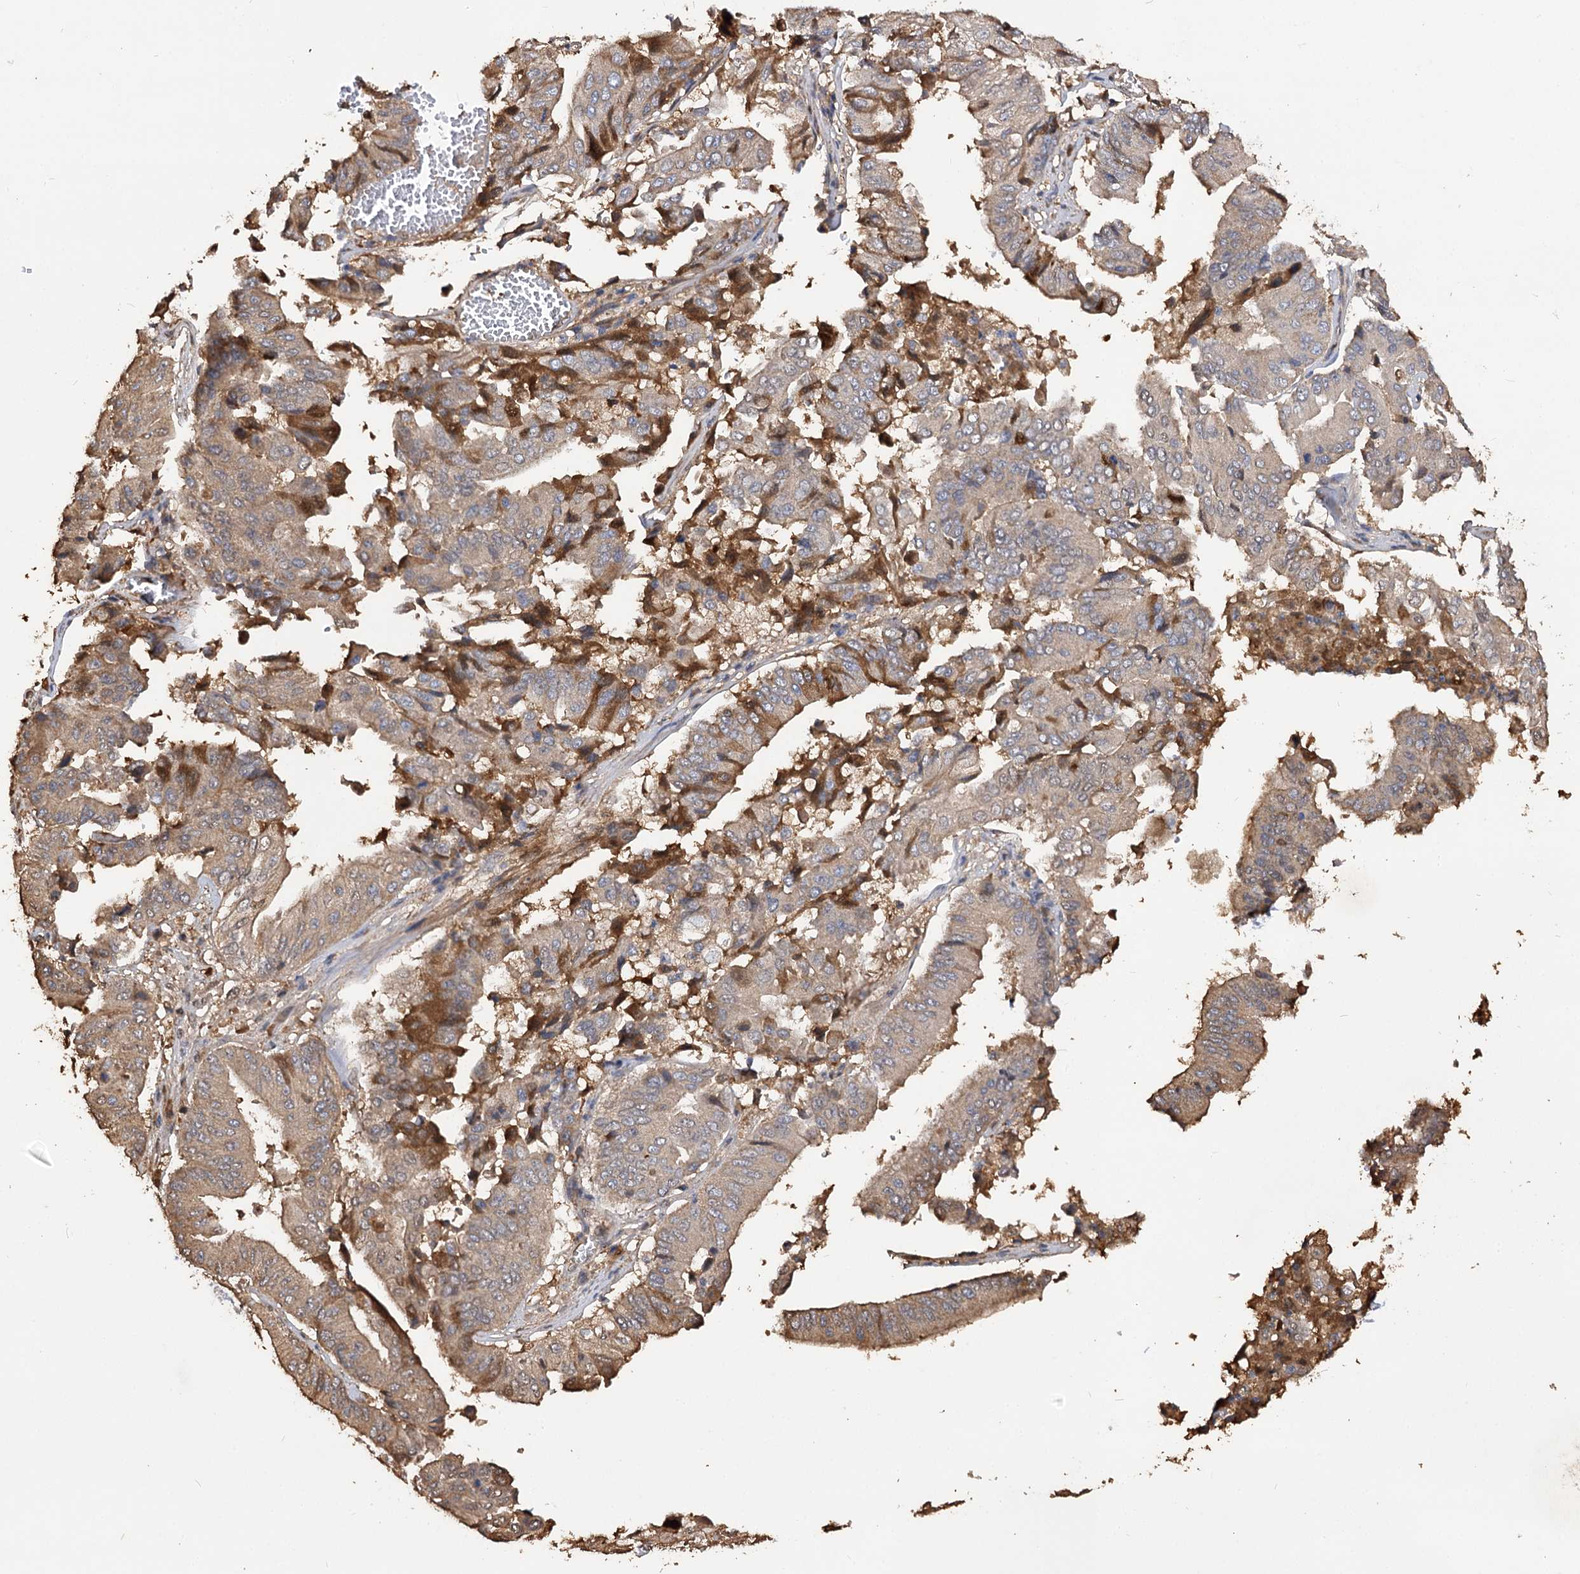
{"staining": {"intensity": "moderate", "quantity": ">75%", "location": "cytoplasmic/membranous"}, "tissue": "pancreatic cancer", "cell_type": "Tumor cells", "image_type": "cancer", "snomed": [{"axis": "morphology", "description": "Adenocarcinoma, NOS"}, {"axis": "topography", "description": "Pancreas"}], "caption": "This micrograph displays adenocarcinoma (pancreatic) stained with immunohistochemistry (IHC) to label a protein in brown. The cytoplasmic/membranous of tumor cells show moderate positivity for the protein. Nuclei are counter-stained blue.", "gene": "ARL13A", "patient": {"sex": "female", "age": 77}}